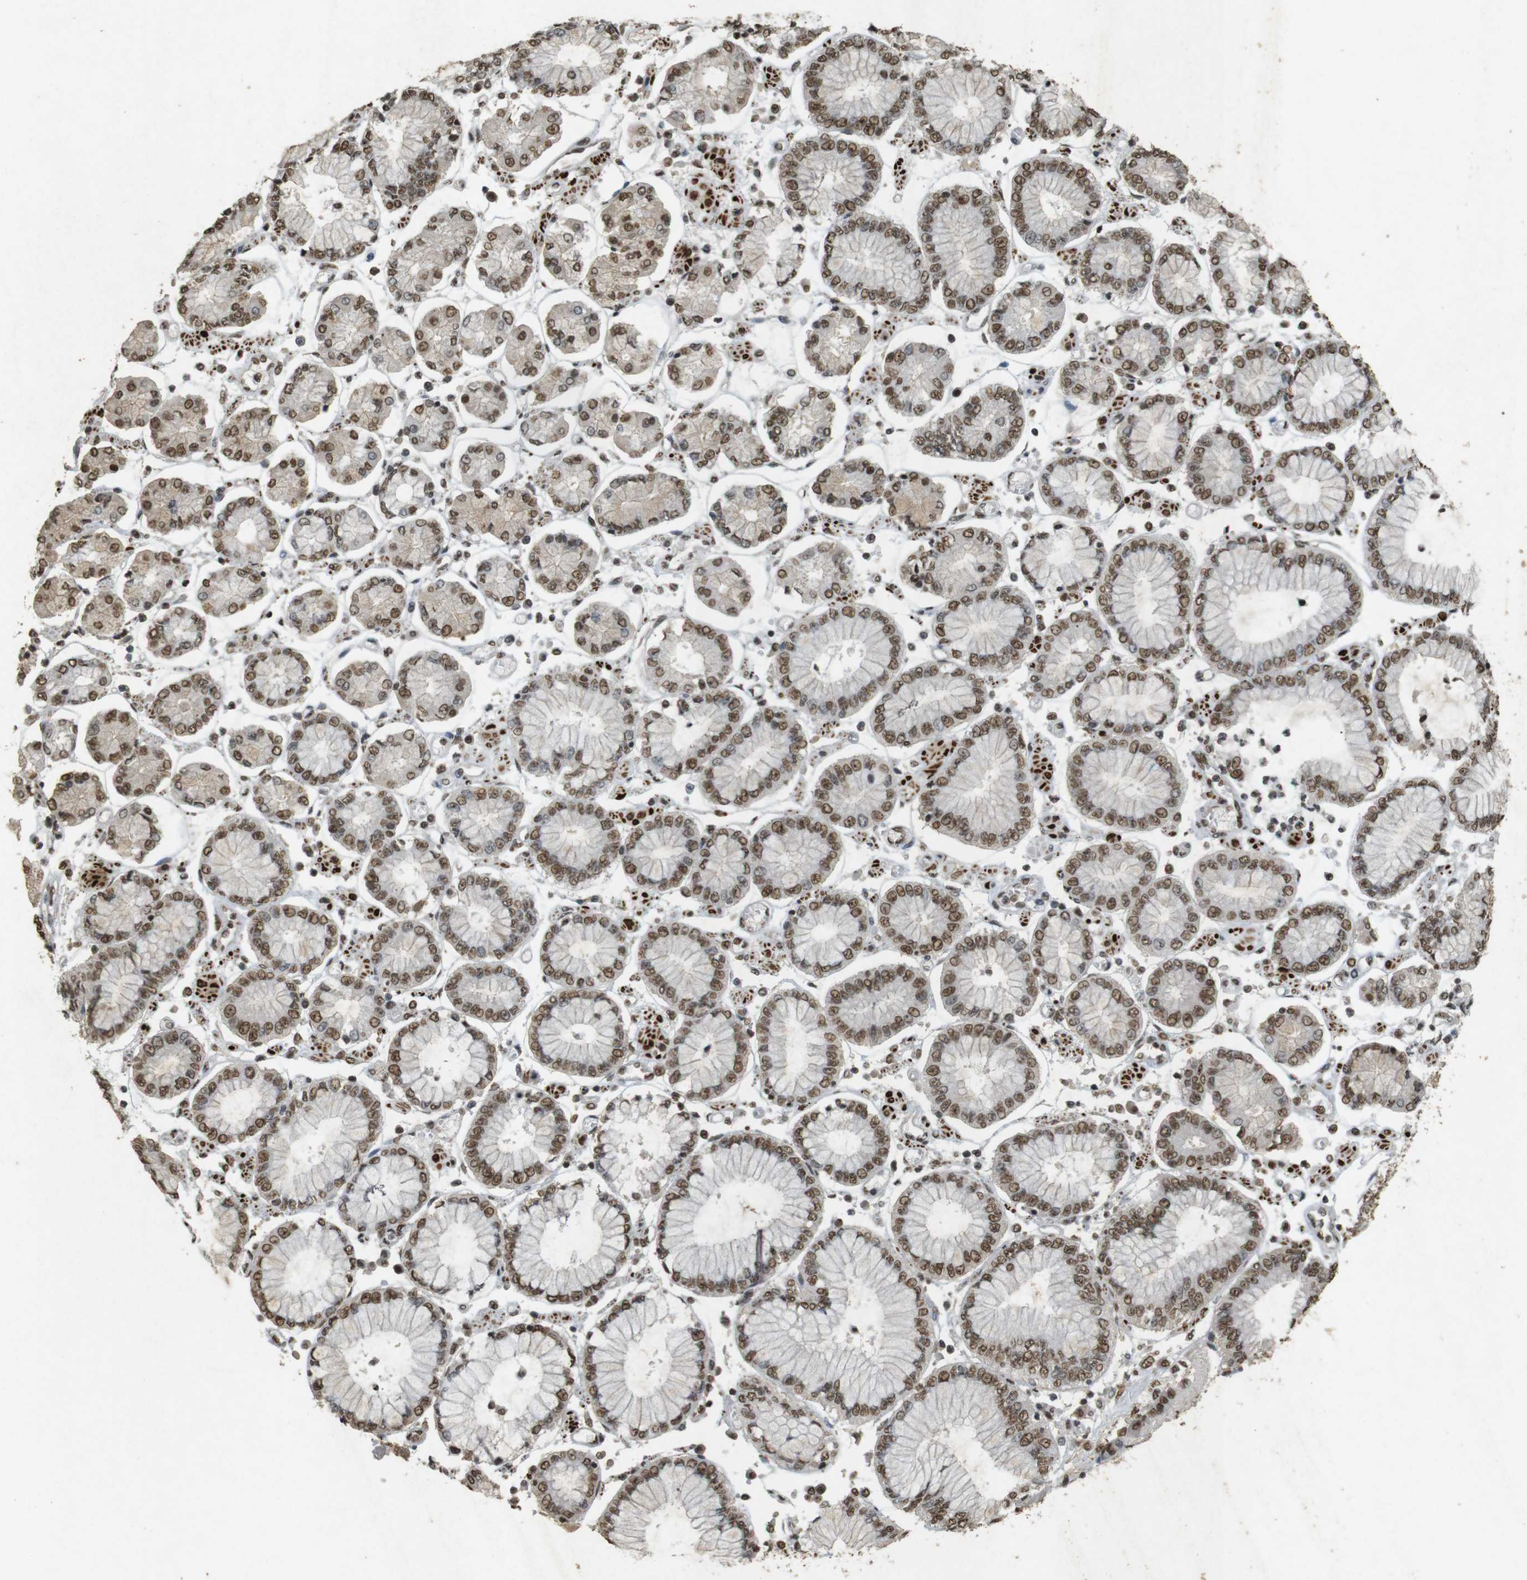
{"staining": {"intensity": "moderate", "quantity": ">75%", "location": "nuclear"}, "tissue": "stomach cancer", "cell_type": "Tumor cells", "image_type": "cancer", "snomed": [{"axis": "morphology", "description": "Adenocarcinoma, NOS"}, {"axis": "topography", "description": "Stomach"}], "caption": "This is an image of IHC staining of stomach cancer, which shows moderate positivity in the nuclear of tumor cells.", "gene": "GATA4", "patient": {"sex": "male", "age": 76}}